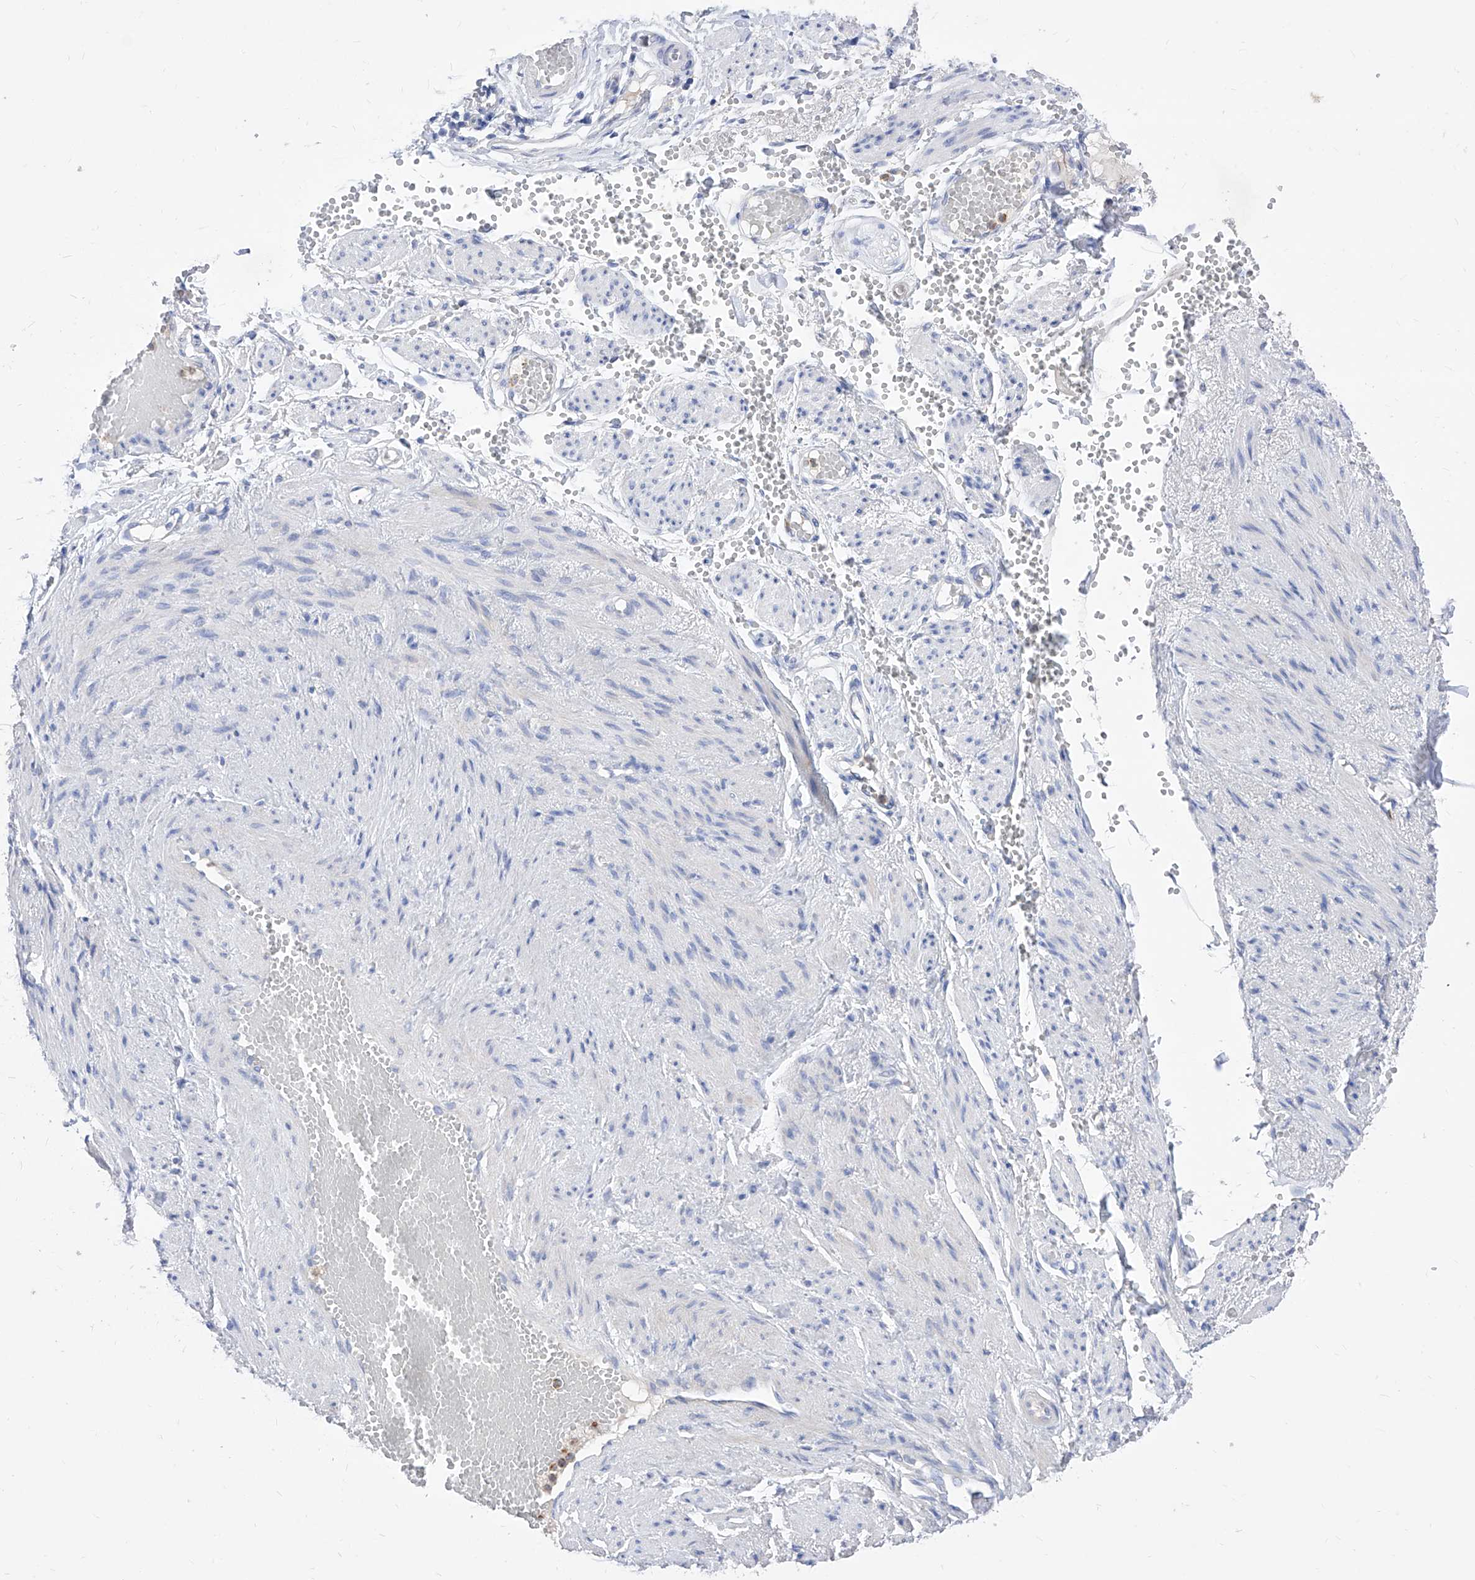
{"staining": {"intensity": "negative", "quantity": "none", "location": "none"}, "tissue": "soft tissue", "cell_type": "Chondrocytes", "image_type": "normal", "snomed": [{"axis": "morphology", "description": "Normal tissue, NOS"}, {"axis": "topography", "description": "Smooth muscle"}, {"axis": "topography", "description": "Peripheral nerve tissue"}], "caption": "This is a image of immunohistochemistry staining of unremarkable soft tissue, which shows no staining in chondrocytes. (Immunohistochemistry, brightfield microscopy, high magnification).", "gene": "VAX1", "patient": {"sex": "female", "age": 39}}